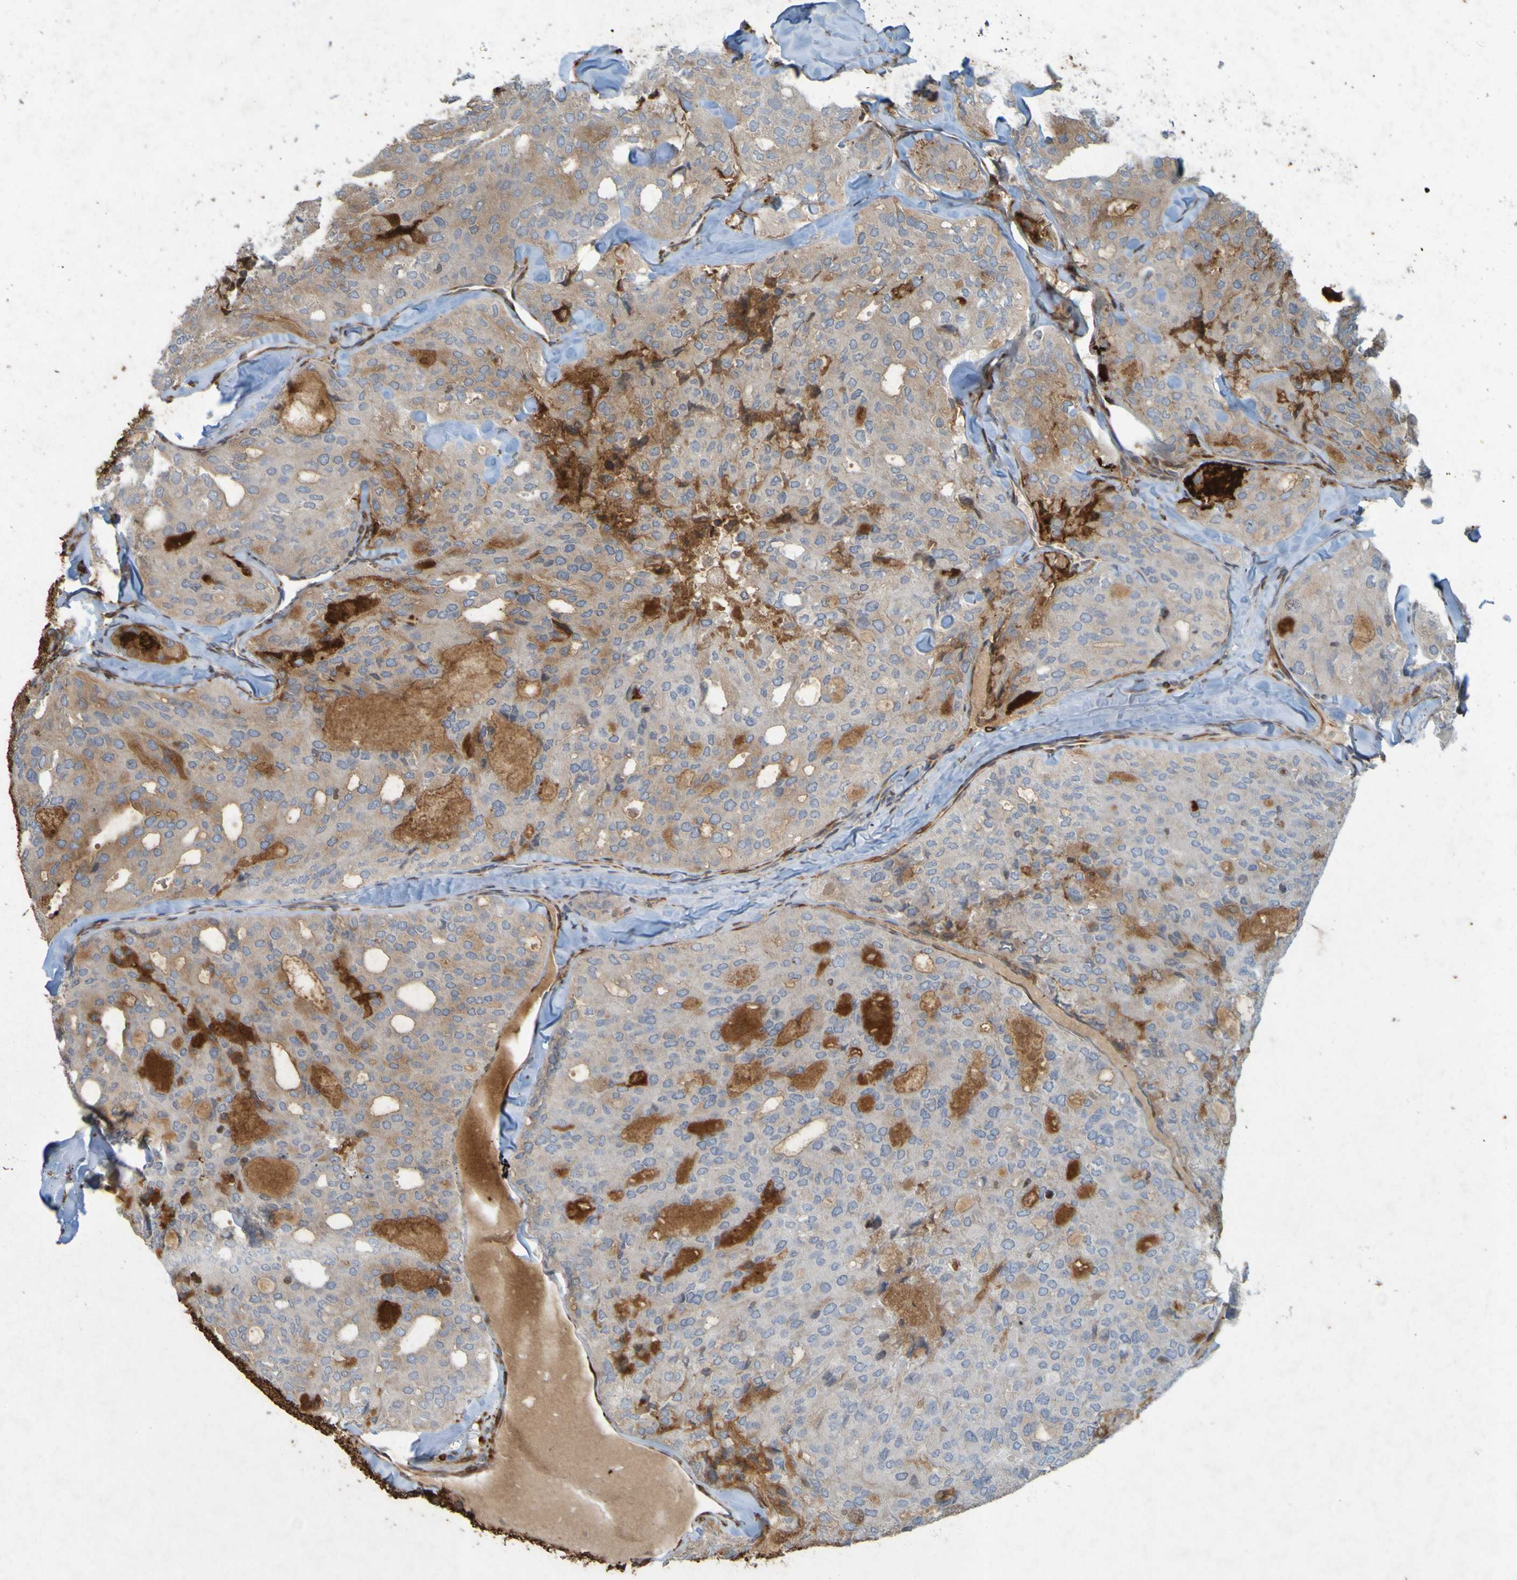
{"staining": {"intensity": "weak", "quantity": "<25%", "location": "cytoplasmic/membranous"}, "tissue": "thyroid cancer", "cell_type": "Tumor cells", "image_type": "cancer", "snomed": [{"axis": "morphology", "description": "Follicular adenoma carcinoma, NOS"}, {"axis": "topography", "description": "Thyroid gland"}], "caption": "Human follicular adenoma carcinoma (thyroid) stained for a protein using immunohistochemistry exhibits no staining in tumor cells.", "gene": "GUCY1A1", "patient": {"sex": "male", "age": 75}}